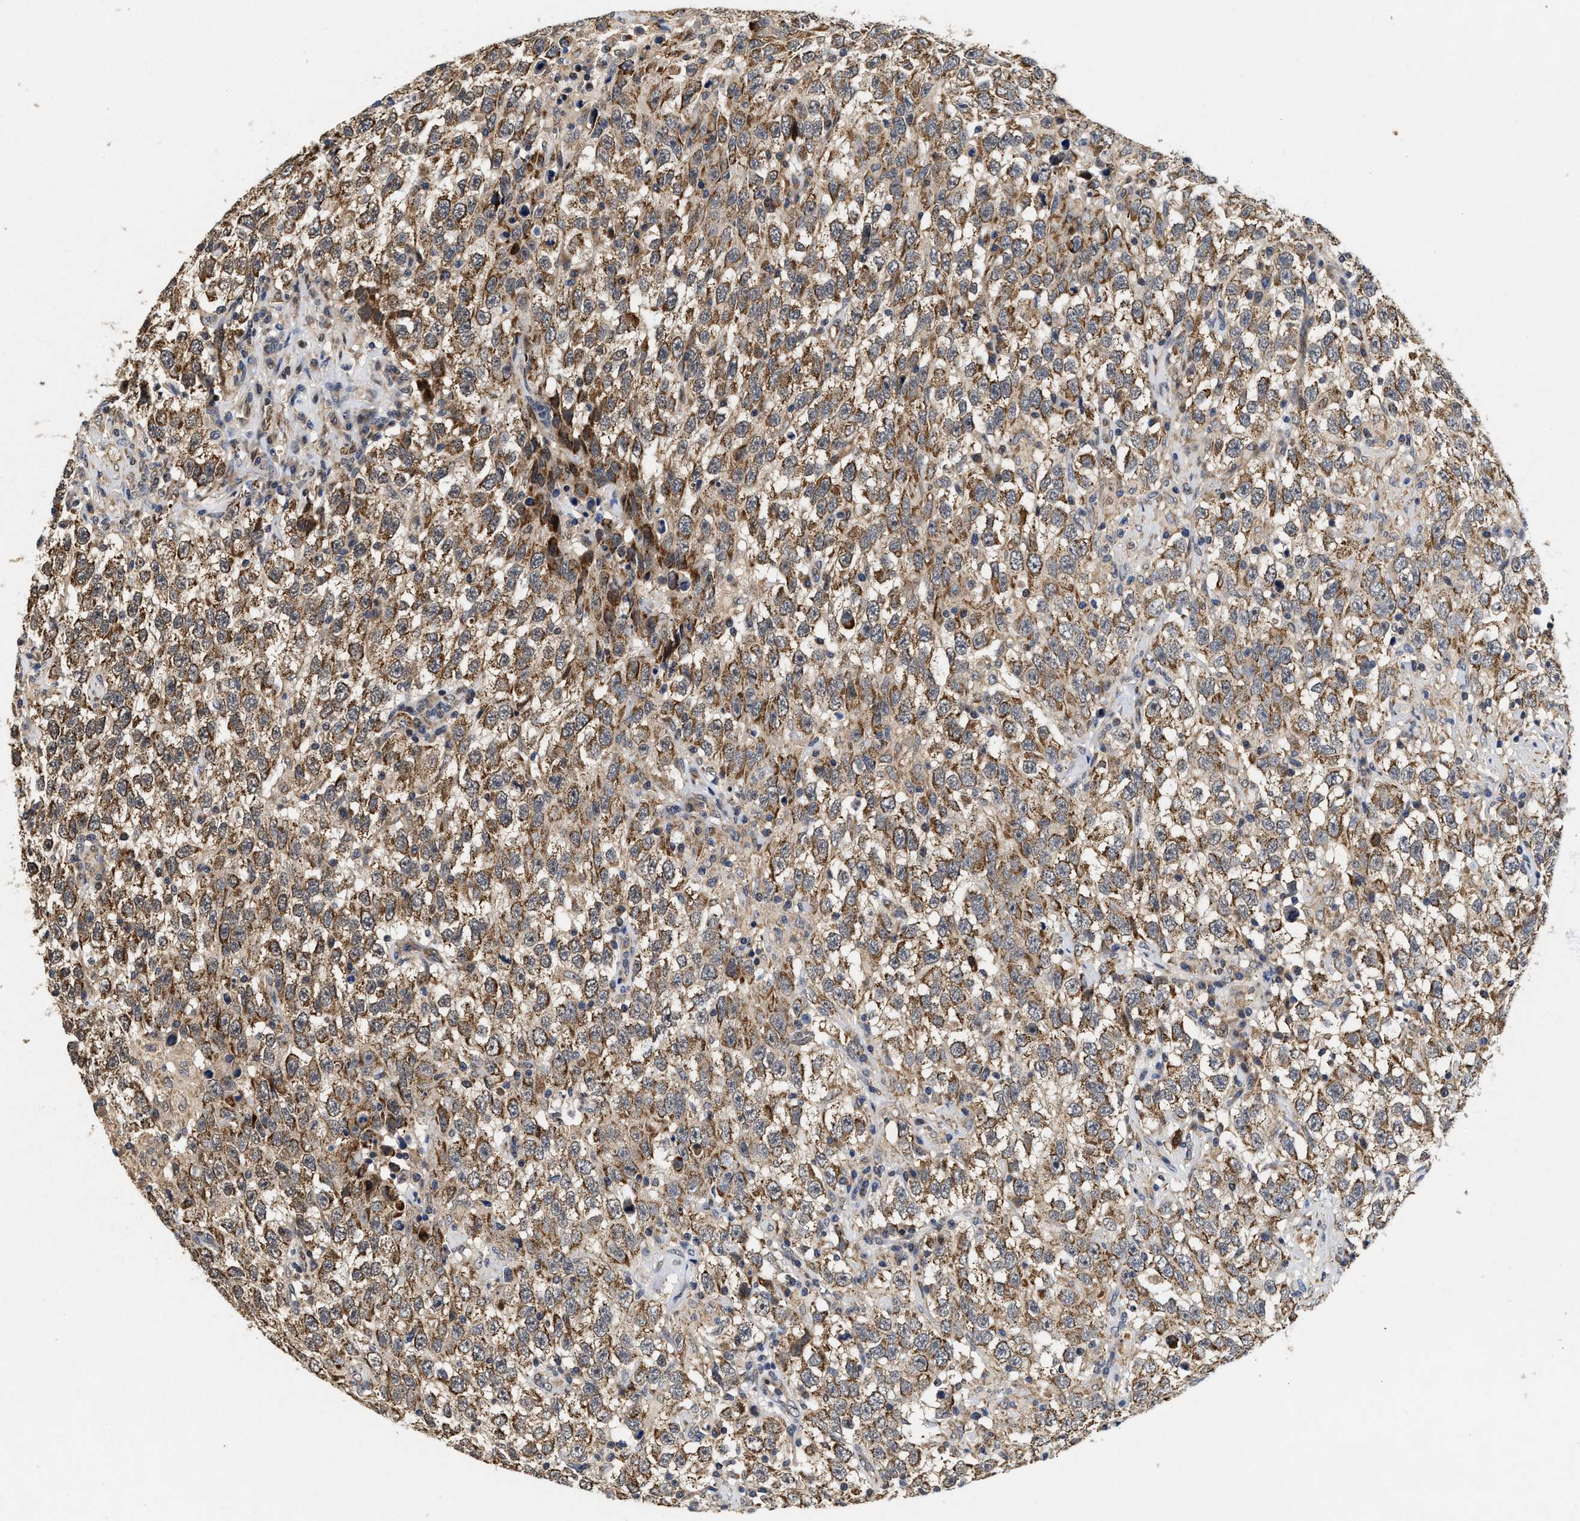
{"staining": {"intensity": "moderate", "quantity": ">75%", "location": "cytoplasmic/membranous"}, "tissue": "testis cancer", "cell_type": "Tumor cells", "image_type": "cancer", "snomed": [{"axis": "morphology", "description": "Seminoma, NOS"}, {"axis": "topography", "description": "Testis"}], "caption": "Testis cancer stained with IHC exhibits moderate cytoplasmic/membranous expression in about >75% of tumor cells.", "gene": "SCYL2", "patient": {"sex": "male", "age": 41}}